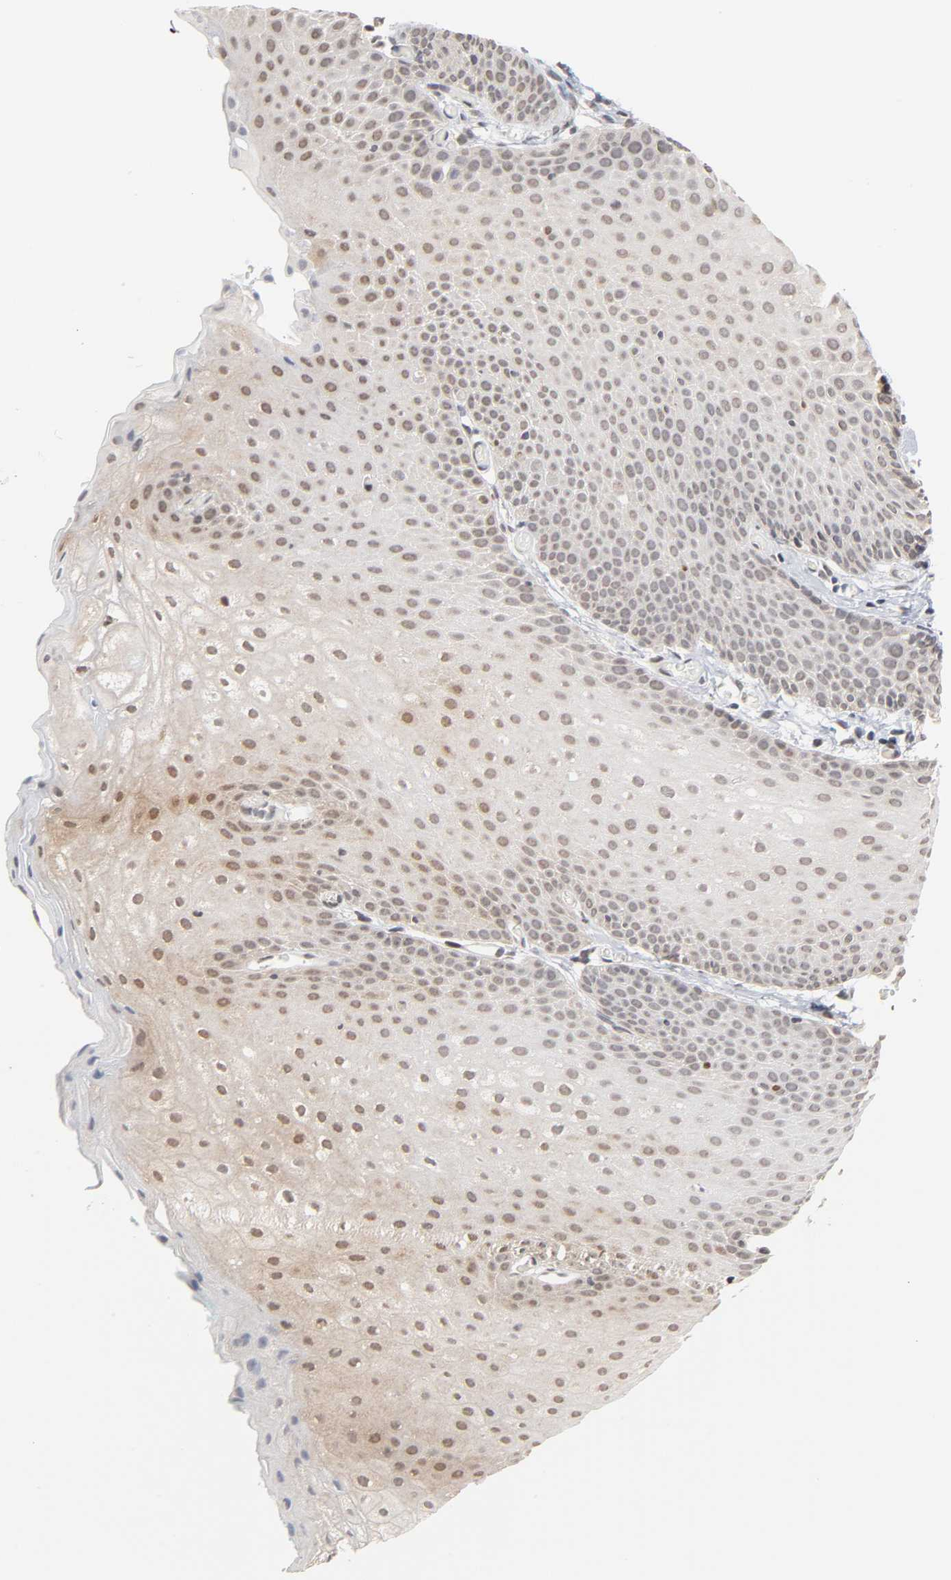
{"staining": {"intensity": "moderate", "quantity": "<25%", "location": "cytoplasmic/membranous,nuclear"}, "tissue": "skin", "cell_type": "Epidermal cells", "image_type": "normal", "snomed": [{"axis": "morphology", "description": "Normal tissue, NOS"}, {"axis": "morphology", "description": "Hemorrhoids"}, {"axis": "morphology", "description": "Inflammation, NOS"}, {"axis": "topography", "description": "Anal"}], "caption": "Immunohistochemistry (IHC) of unremarkable human skin shows low levels of moderate cytoplasmic/membranous,nuclear expression in about <25% of epidermal cells. The protein of interest is stained brown, and the nuclei are stained in blue (DAB IHC with brightfield microscopy, high magnification).", "gene": "HTR1E", "patient": {"sex": "male", "age": 60}}